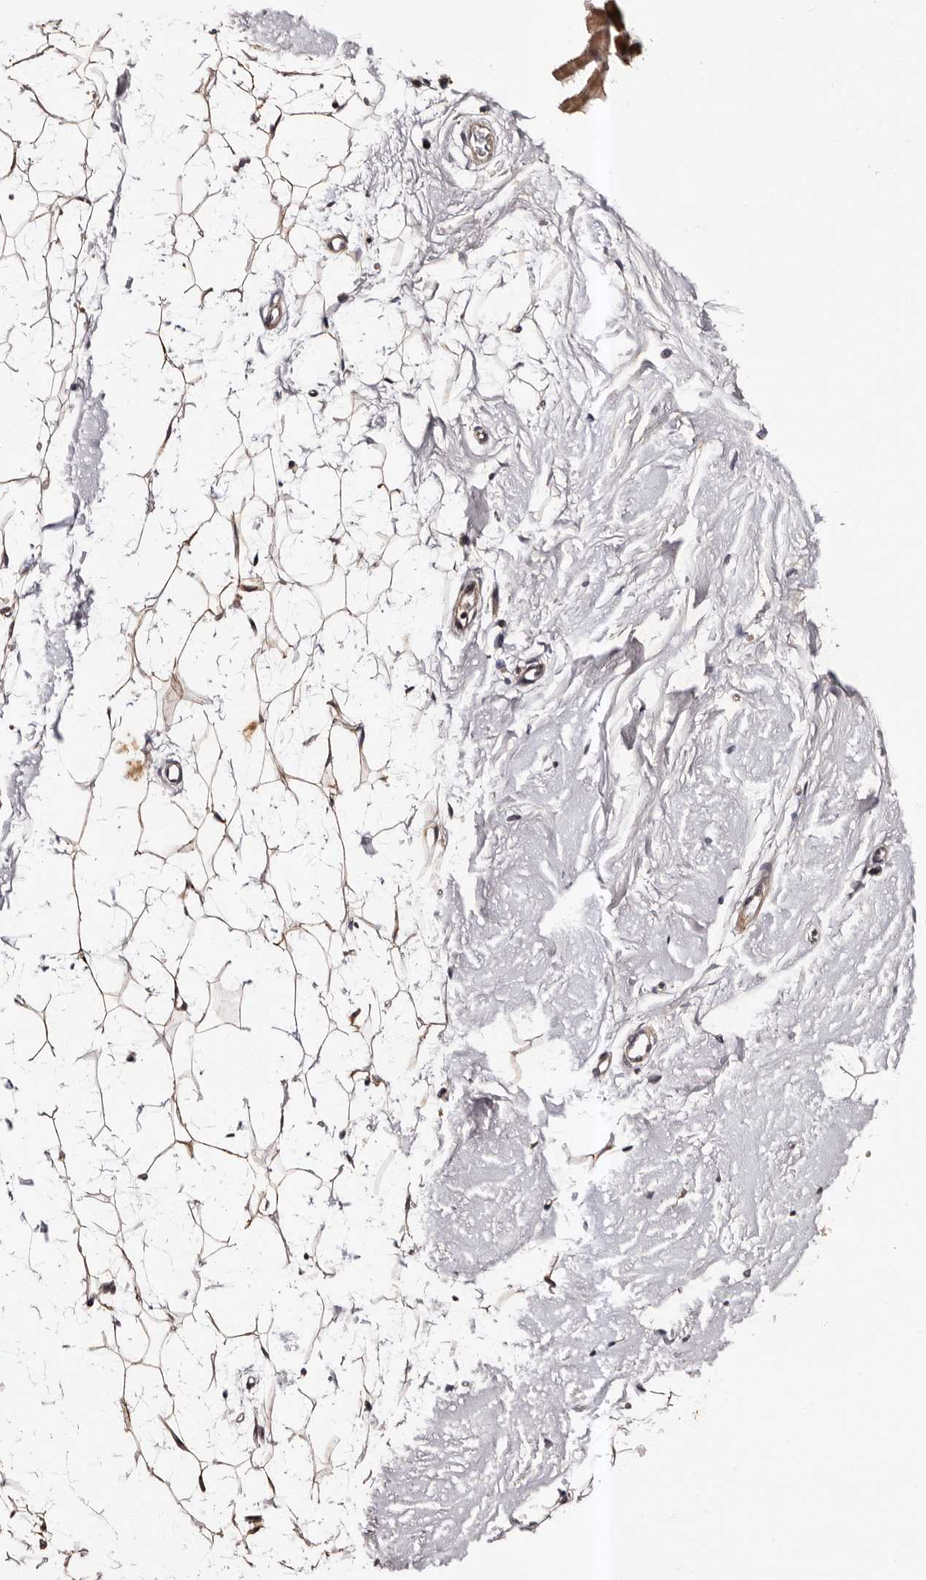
{"staining": {"intensity": "moderate", "quantity": ">75%", "location": "cytoplasmic/membranous"}, "tissue": "adipose tissue", "cell_type": "Adipocytes", "image_type": "normal", "snomed": [{"axis": "morphology", "description": "Normal tissue, NOS"}, {"axis": "topography", "description": "Breast"}], "caption": "Adipose tissue stained with immunohistochemistry exhibits moderate cytoplasmic/membranous positivity in approximately >75% of adipocytes.", "gene": "ADCK5", "patient": {"sex": "female", "age": 23}}